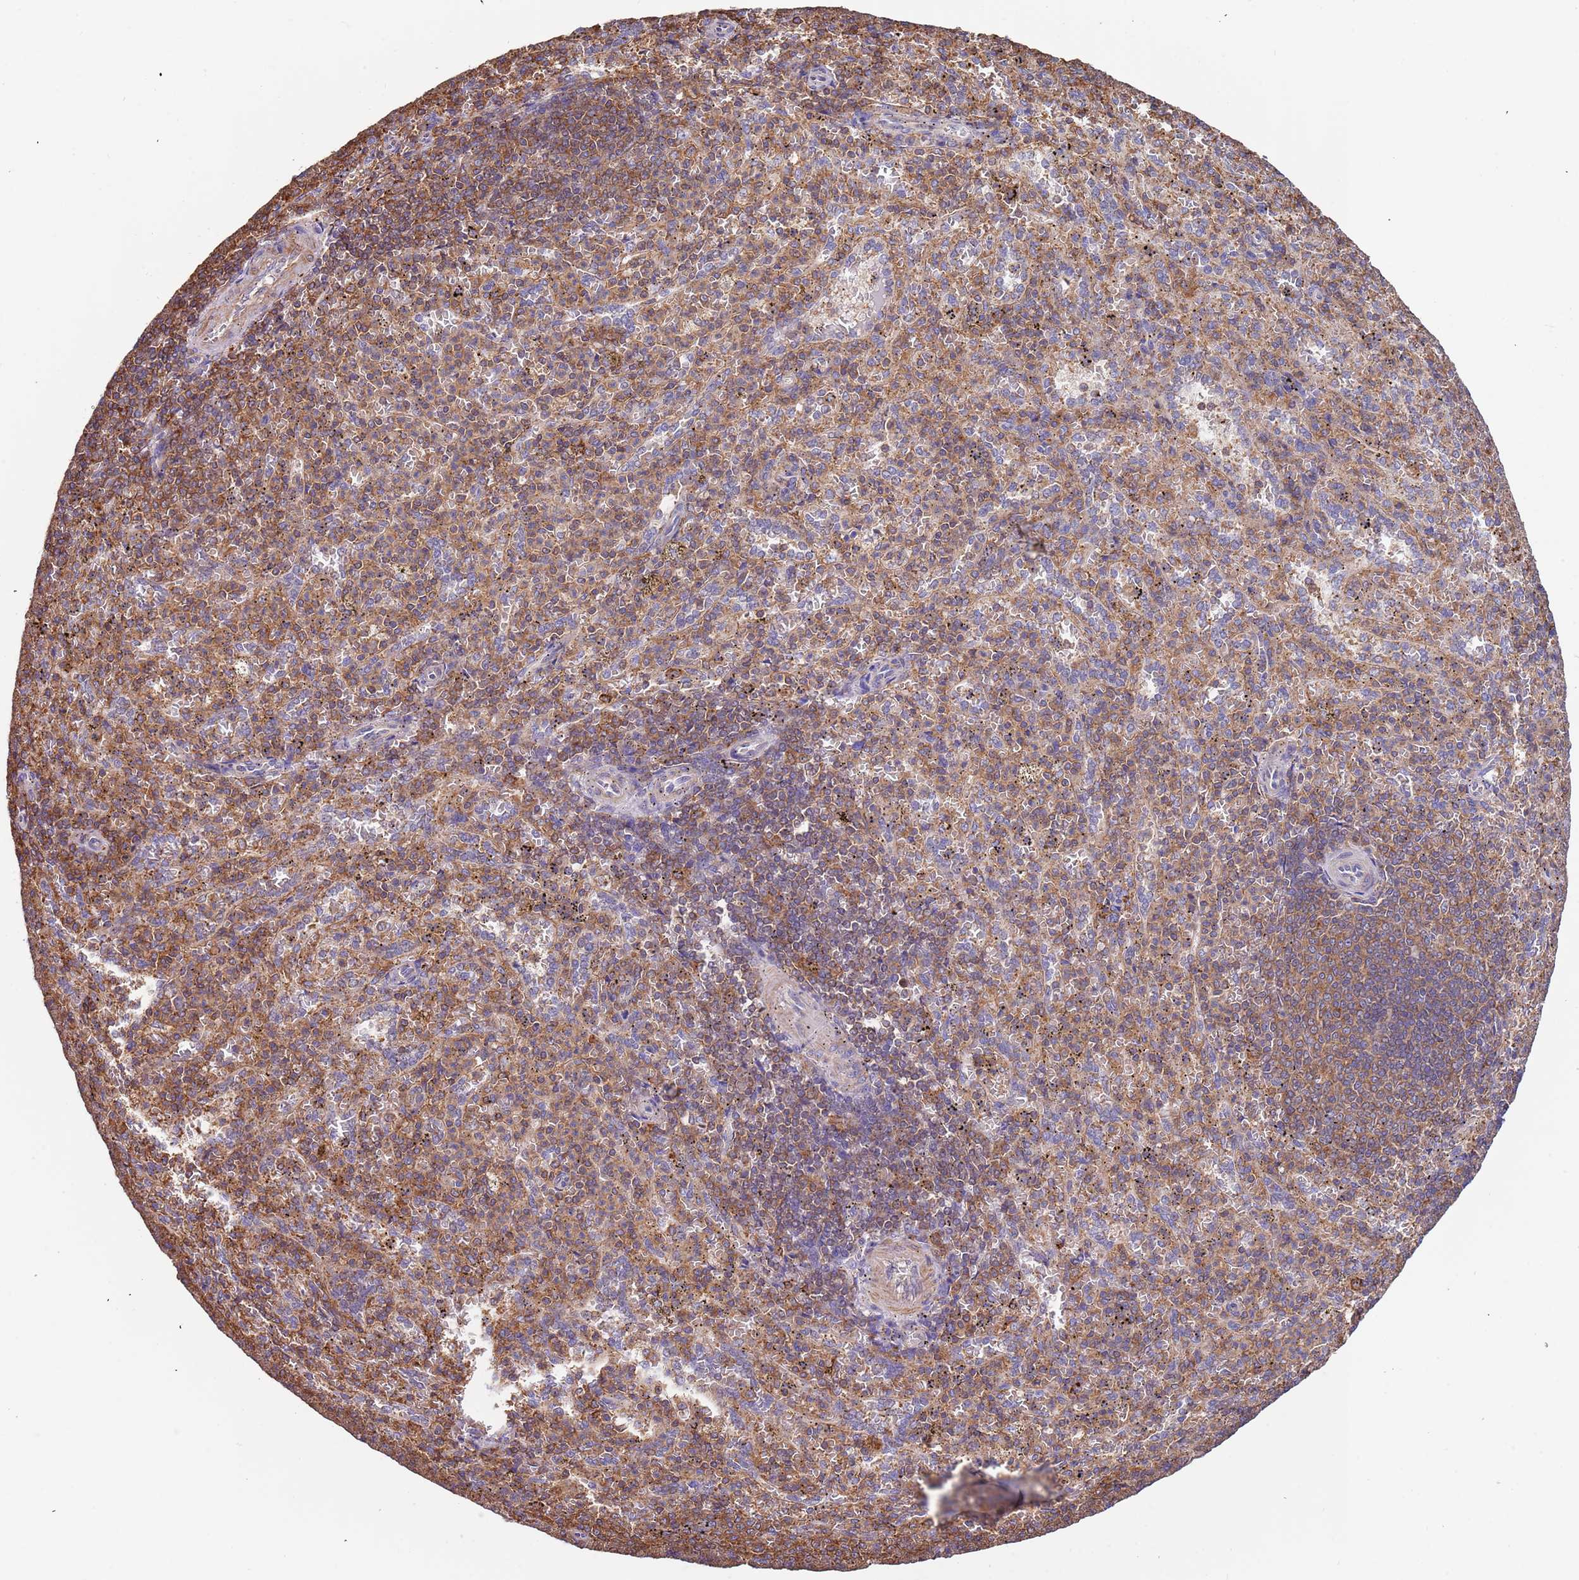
{"staining": {"intensity": "moderate", "quantity": ">75%", "location": "cytoplasmic/membranous"}, "tissue": "spleen", "cell_type": "Cells in red pulp", "image_type": "normal", "snomed": [{"axis": "morphology", "description": "Normal tissue, NOS"}, {"axis": "topography", "description": "Spleen"}], "caption": "Immunohistochemical staining of normal human spleen displays >75% levels of moderate cytoplasmic/membranous protein positivity in about >75% of cells in red pulp. Using DAB (3,3'-diaminobenzidine) (brown) and hematoxylin (blue) stains, captured at high magnification using brightfield microscopy.", "gene": "SYT4", "patient": {"sex": "female", "age": 21}}